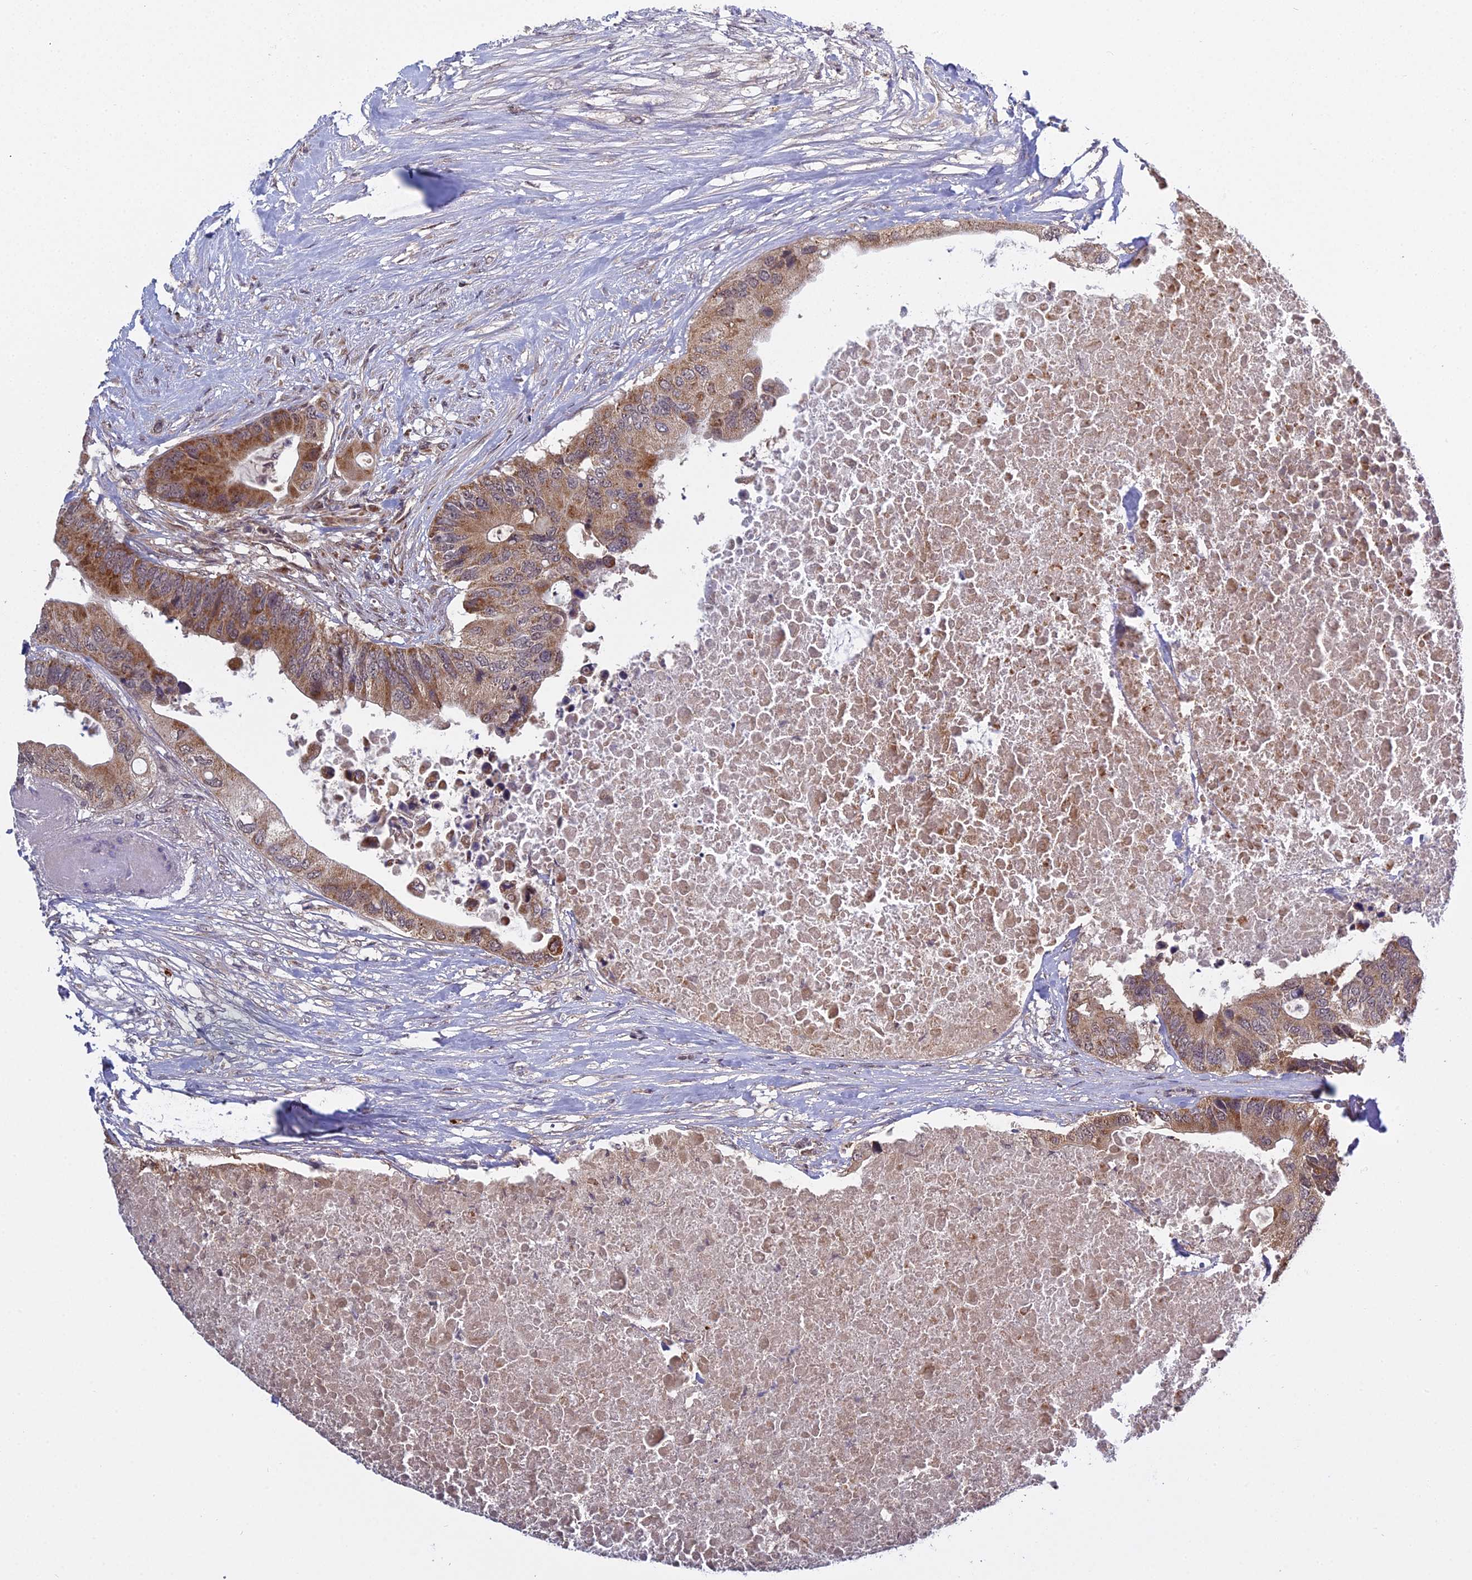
{"staining": {"intensity": "moderate", "quantity": ">75%", "location": "cytoplasmic/membranous"}, "tissue": "colorectal cancer", "cell_type": "Tumor cells", "image_type": "cancer", "snomed": [{"axis": "morphology", "description": "Adenocarcinoma, NOS"}, {"axis": "topography", "description": "Colon"}], "caption": "This image demonstrates IHC staining of human colorectal adenocarcinoma, with medium moderate cytoplasmic/membranous staining in approximately >75% of tumor cells.", "gene": "MEOX1", "patient": {"sex": "male", "age": 71}}